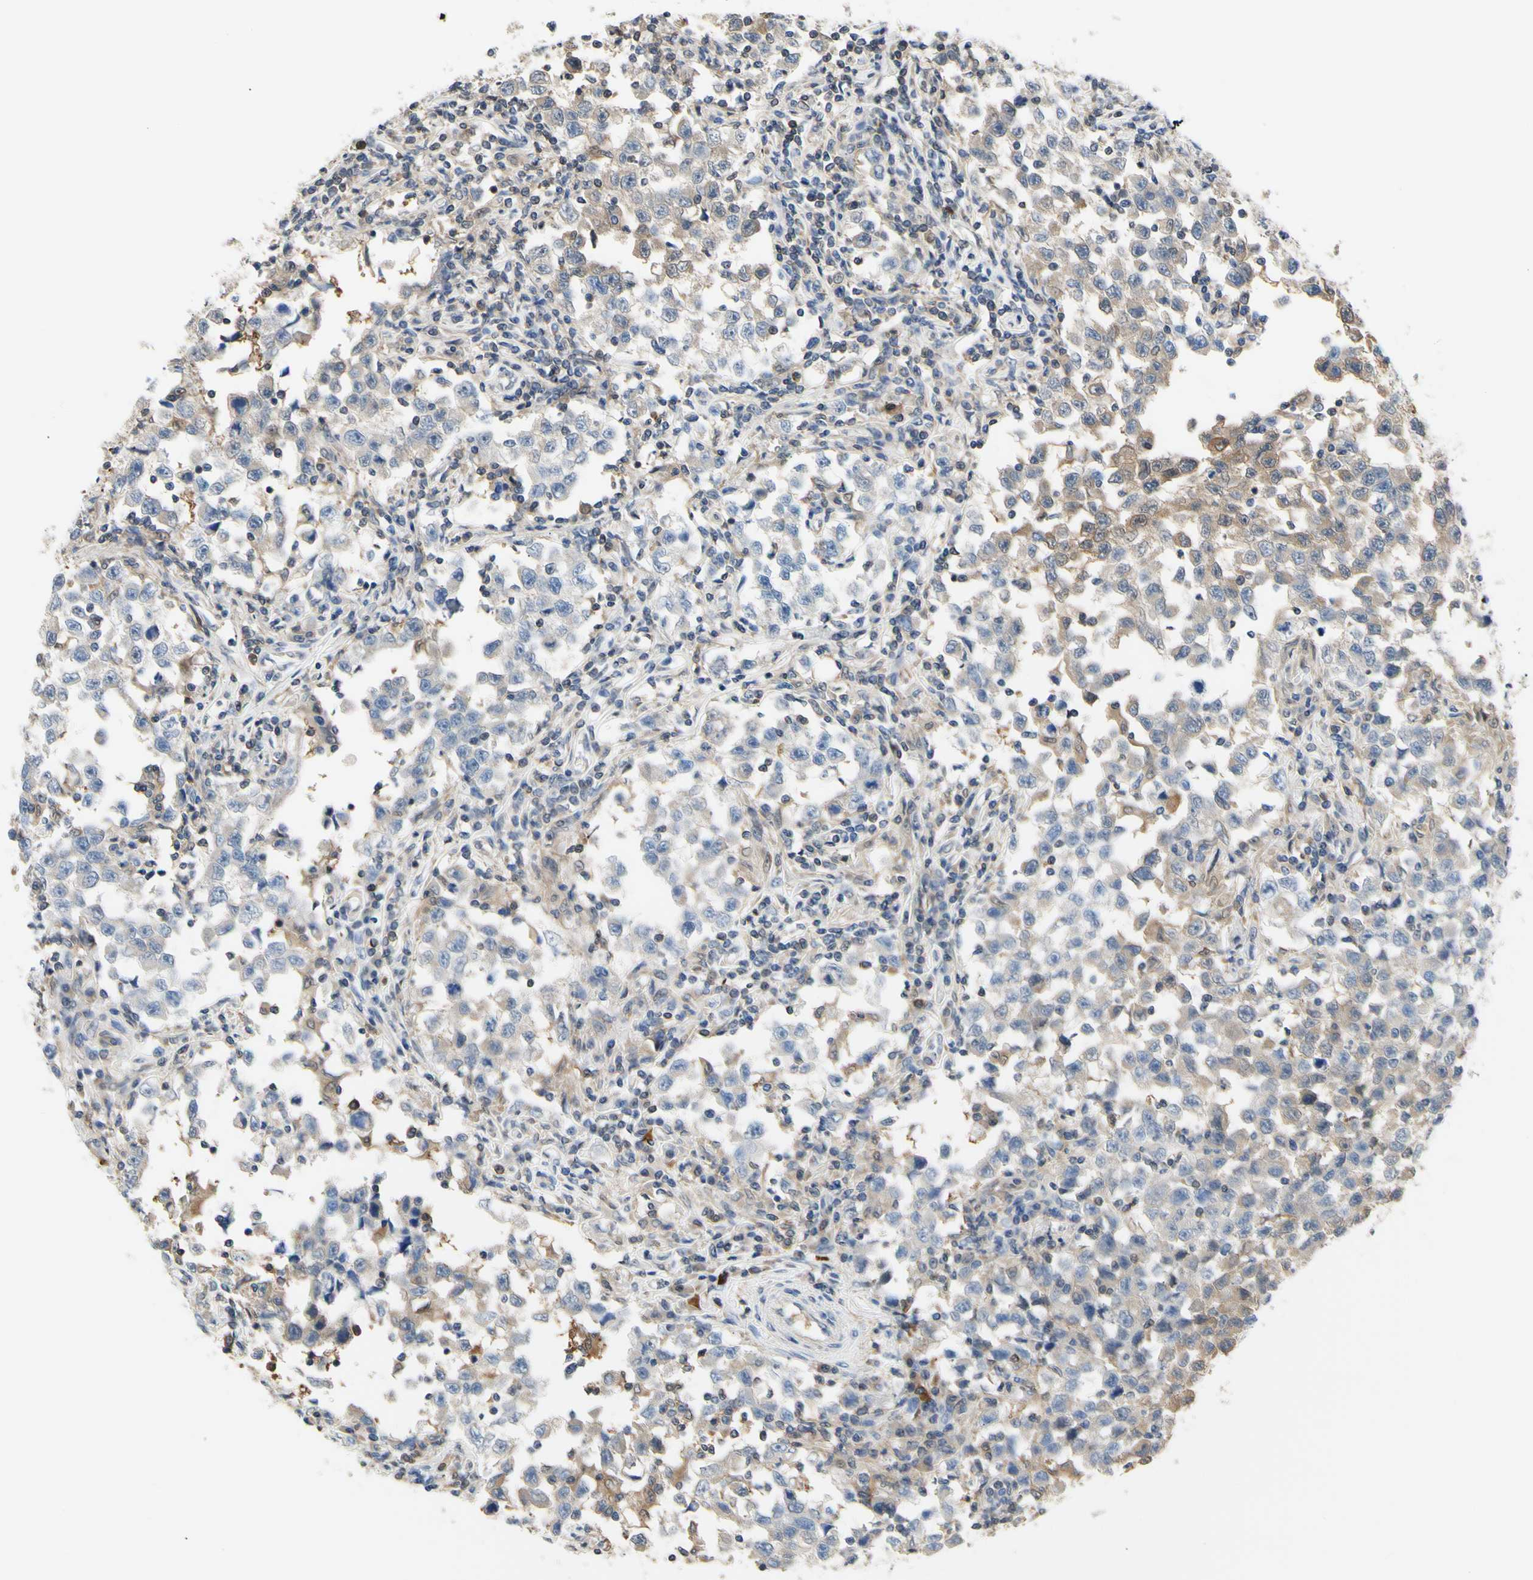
{"staining": {"intensity": "moderate", "quantity": "25%-75%", "location": "cytoplasmic/membranous"}, "tissue": "testis cancer", "cell_type": "Tumor cells", "image_type": "cancer", "snomed": [{"axis": "morphology", "description": "Carcinoma, Embryonal, NOS"}, {"axis": "topography", "description": "Testis"}], "caption": "Testis cancer (embryonal carcinoma) stained for a protein displays moderate cytoplasmic/membranous positivity in tumor cells.", "gene": "UPK3B", "patient": {"sex": "male", "age": 21}}